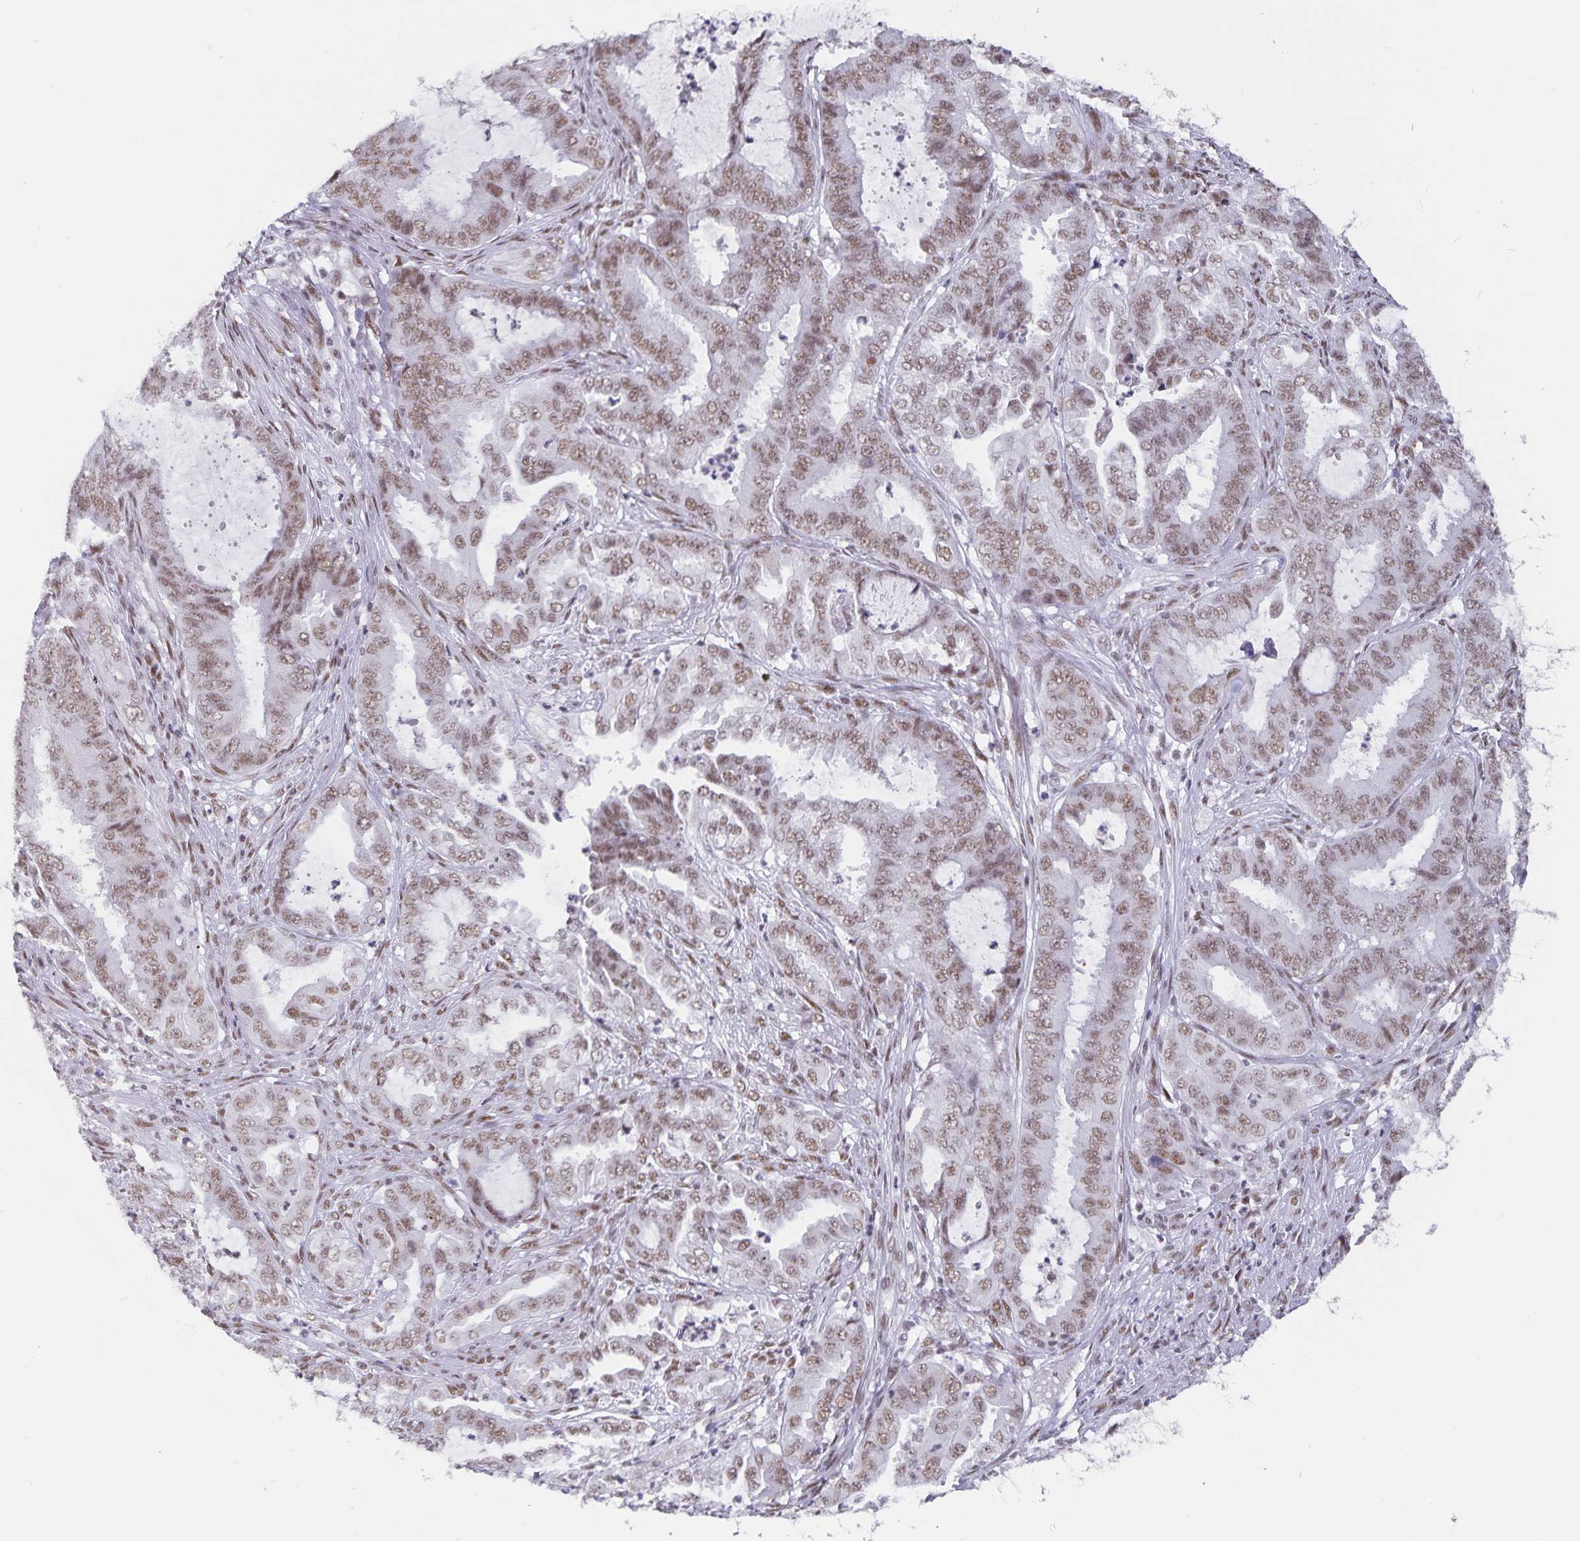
{"staining": {"intensity": "moderate", "quantity": ">75%", "location": "nuclear"}, "tissue": "endometrial cancer", "cell_type": "Tumor cells", "image_type": "cancer", "snomed": [{"axis": "morphology", "description": "Adenocarcinoma, NOS"}, {"axis": "topography", "description": "Endometrium"}], "caption": "This is an image of immunohistochemistry staining of endometrial cancer (adenocarcinoma), which shows moderate expression in the nuclear of tumor cells.", "gene": "PBX2", "patient": {"sex": "female", "age": 51}}